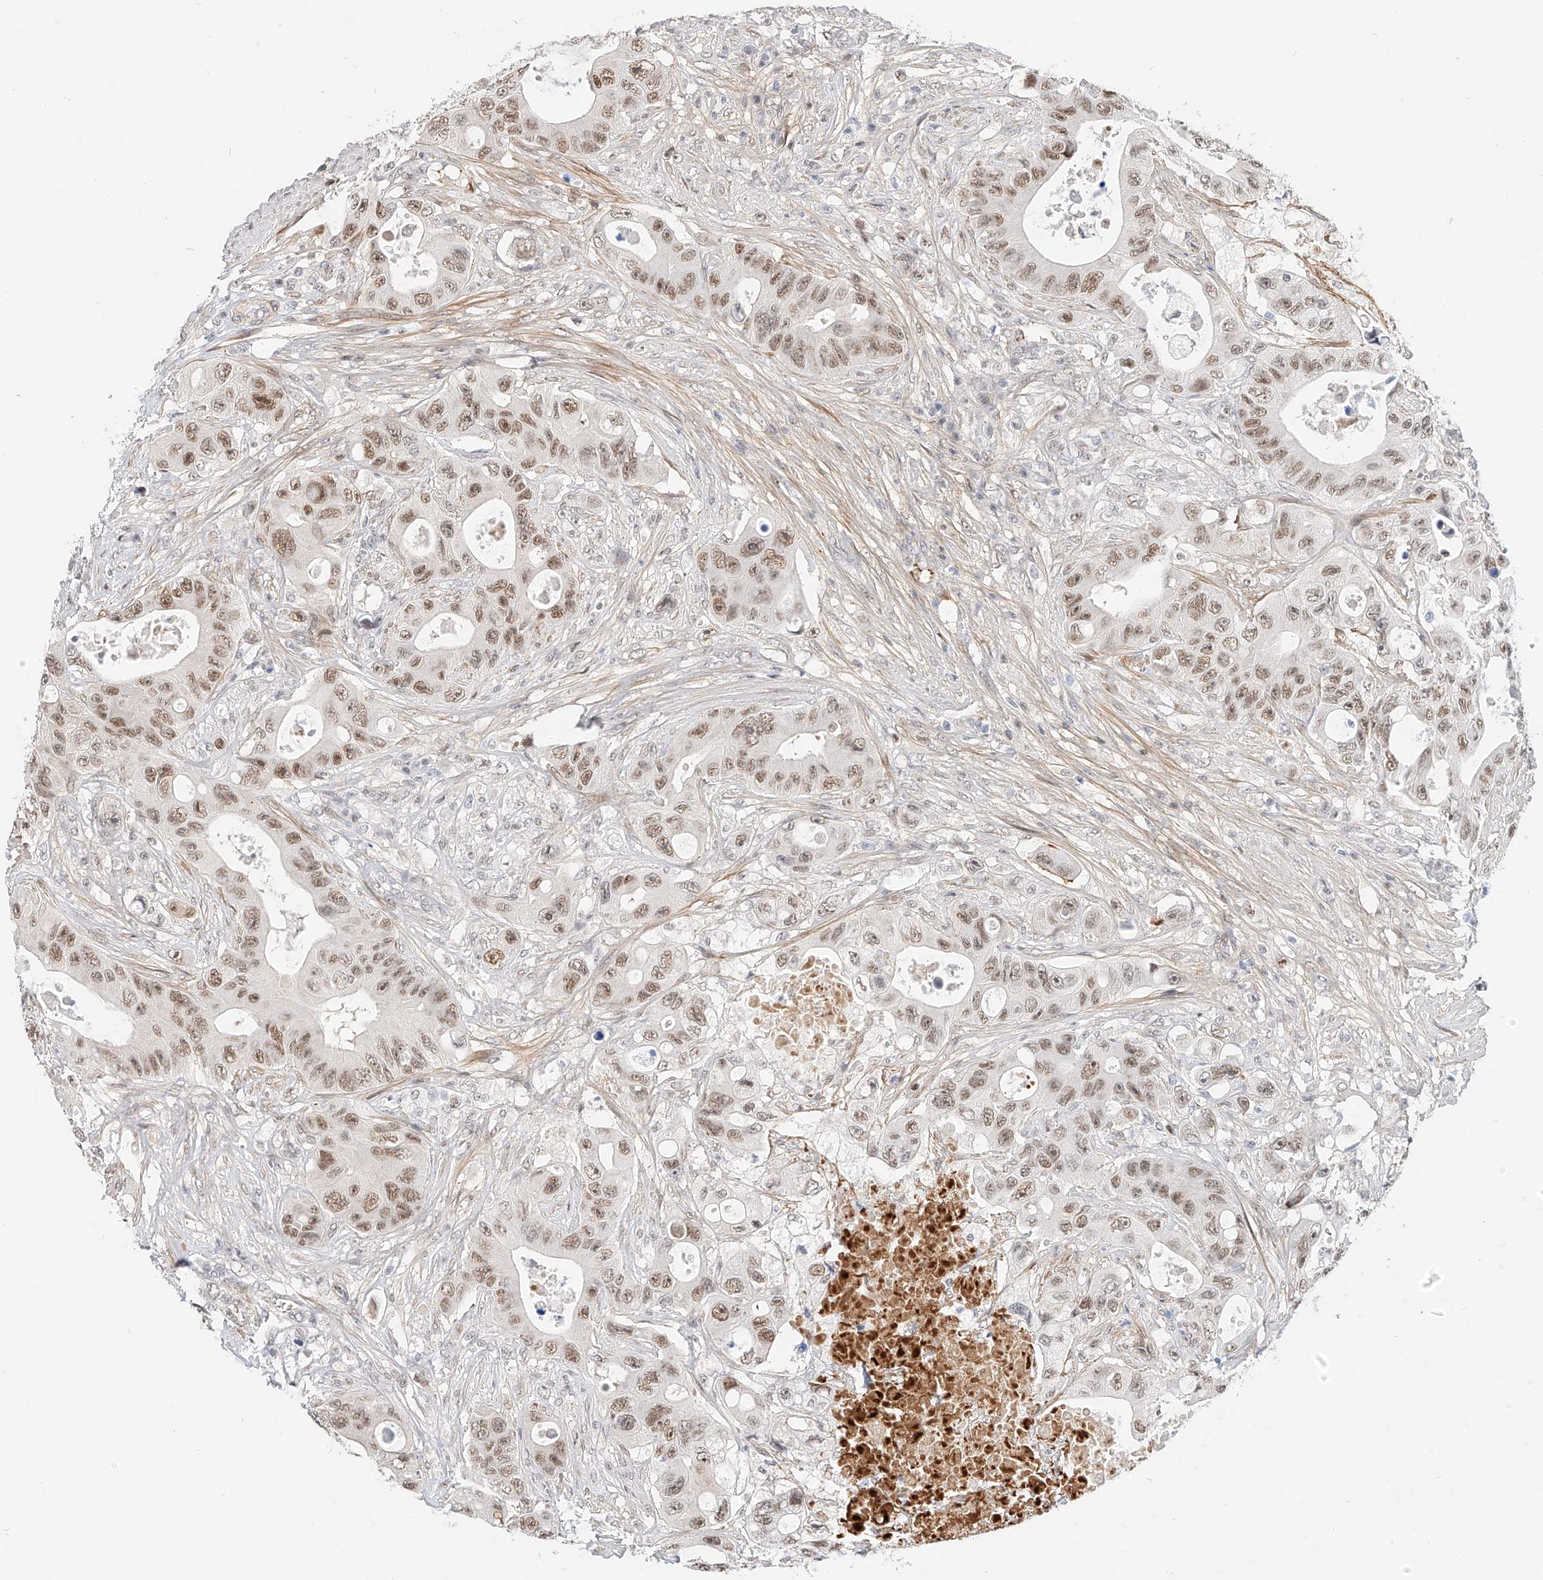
{"staining": {"intensity": "moderate", "quantity": ">75%", "location": "nuclear"}, "tissue": "colorectal cancer", "cell_type": "Tumor cells", "image_type": "cancer", "snomed": [{"axis": "morphology", "description": "Adenocarcinoma, NOS"}, {"axis": "topography", "description": "Colon"}], "caption": "Immunohistochemistry (IHC) of colorectal cancer (adenocarcinoma) shows medium levels of moderate nuclear positivity in about >75% of tumor cells. The staining was performed using DAB, with brown indicating positive protein expression. Nuclei are stained blue with hematoxylin.", "gene": "CBX8", "patient": {"sex": "female", "age": 46}}